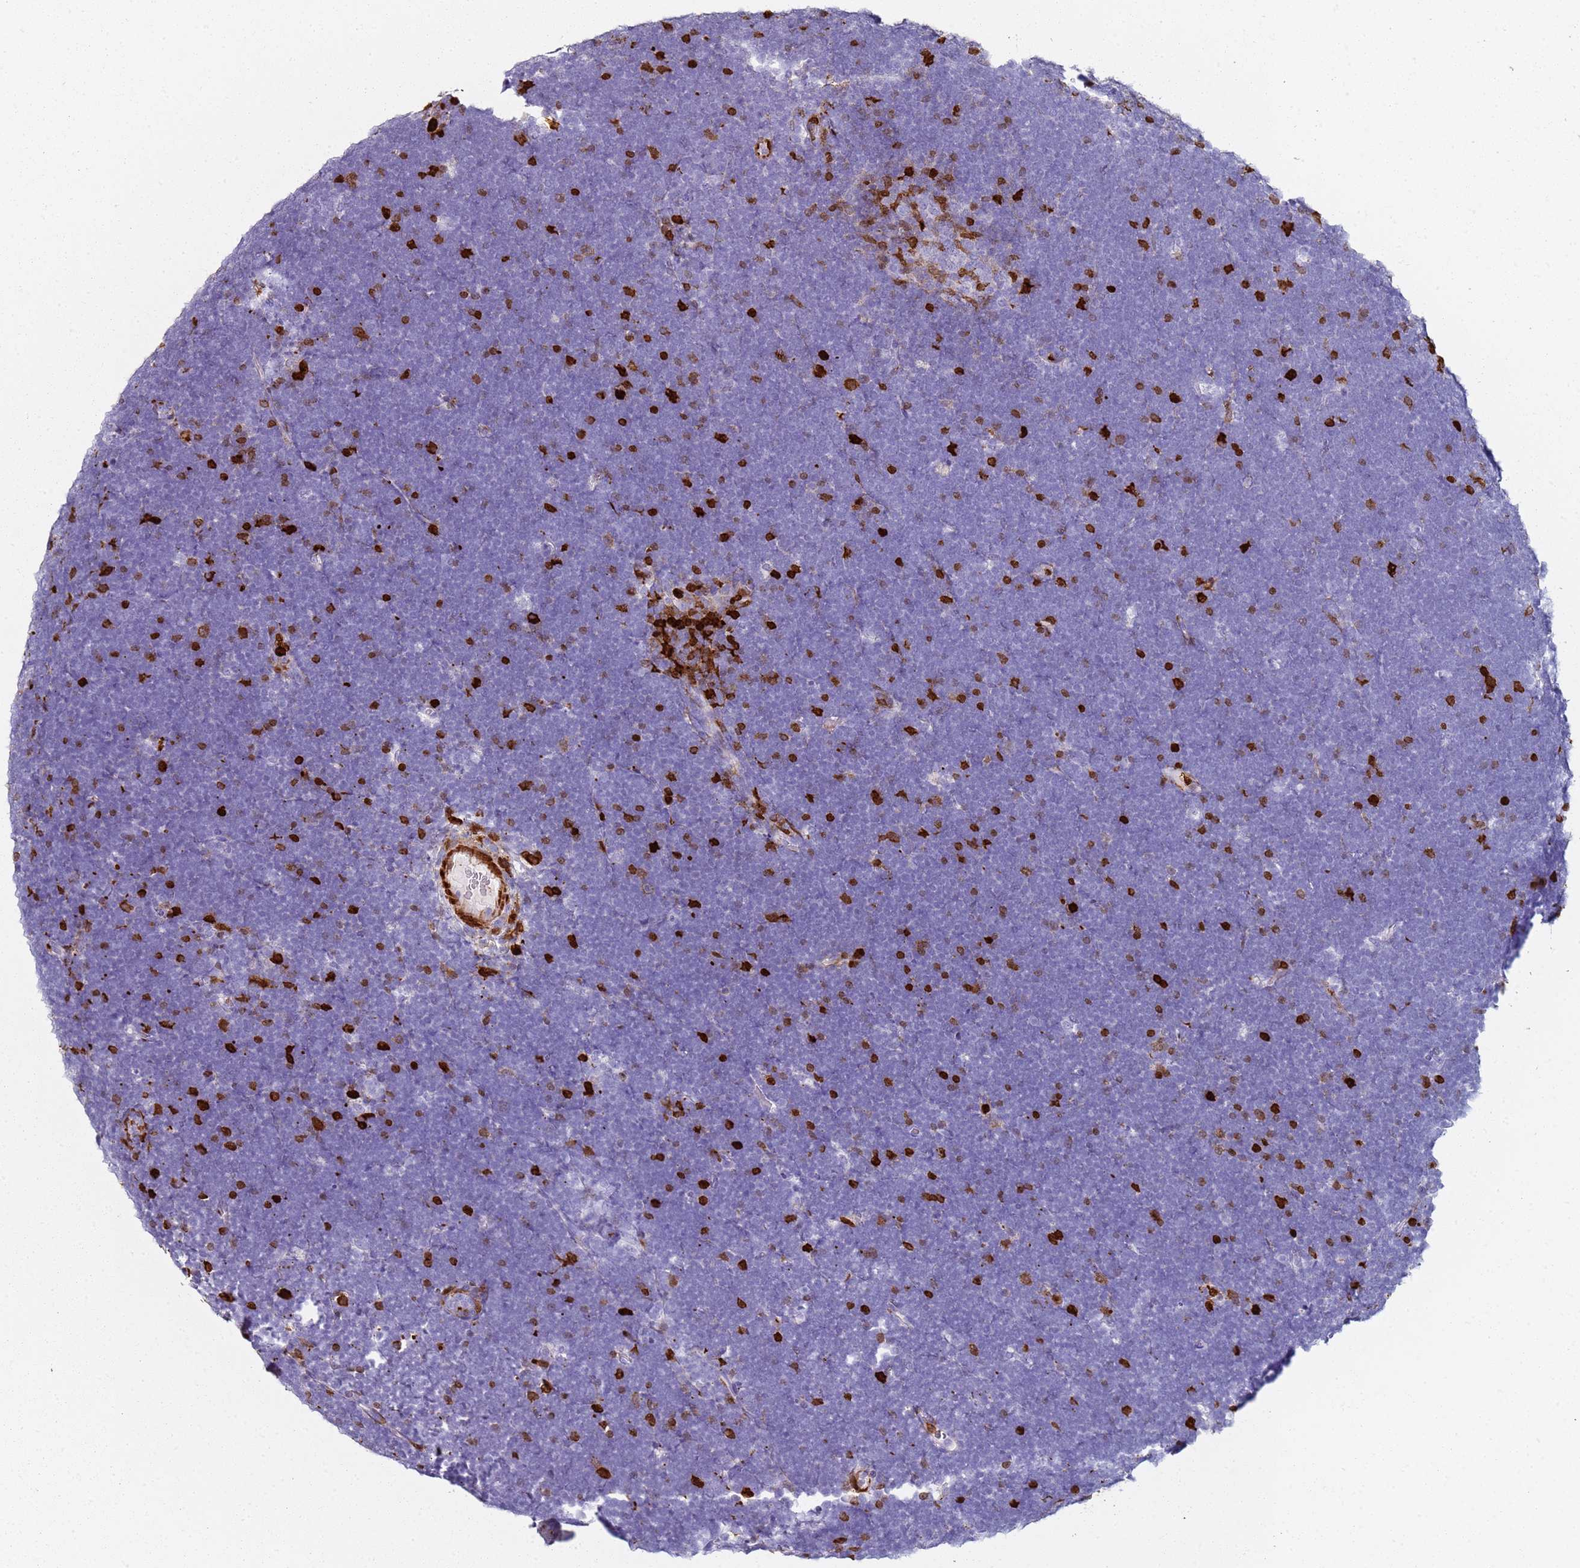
{"staining": {"intensity": "negative", "quantity": "none", "location": "none"}, "tissue": "lymphoma", "cell_type": "Tumor cells", "image_type": "cancer", "snomed": [{"axis": "morphology", "description": "Malignant lymphoma, non-Hodgkin's type, High grade"}, {"axis": "topography", "description": "Lymph node"}], "caption": "Histopathology image shows no protein positivity in tumor cells of lymphoma tissue.", "gene": "S100A4", "patient": {"sex": "male", "age": 13}}